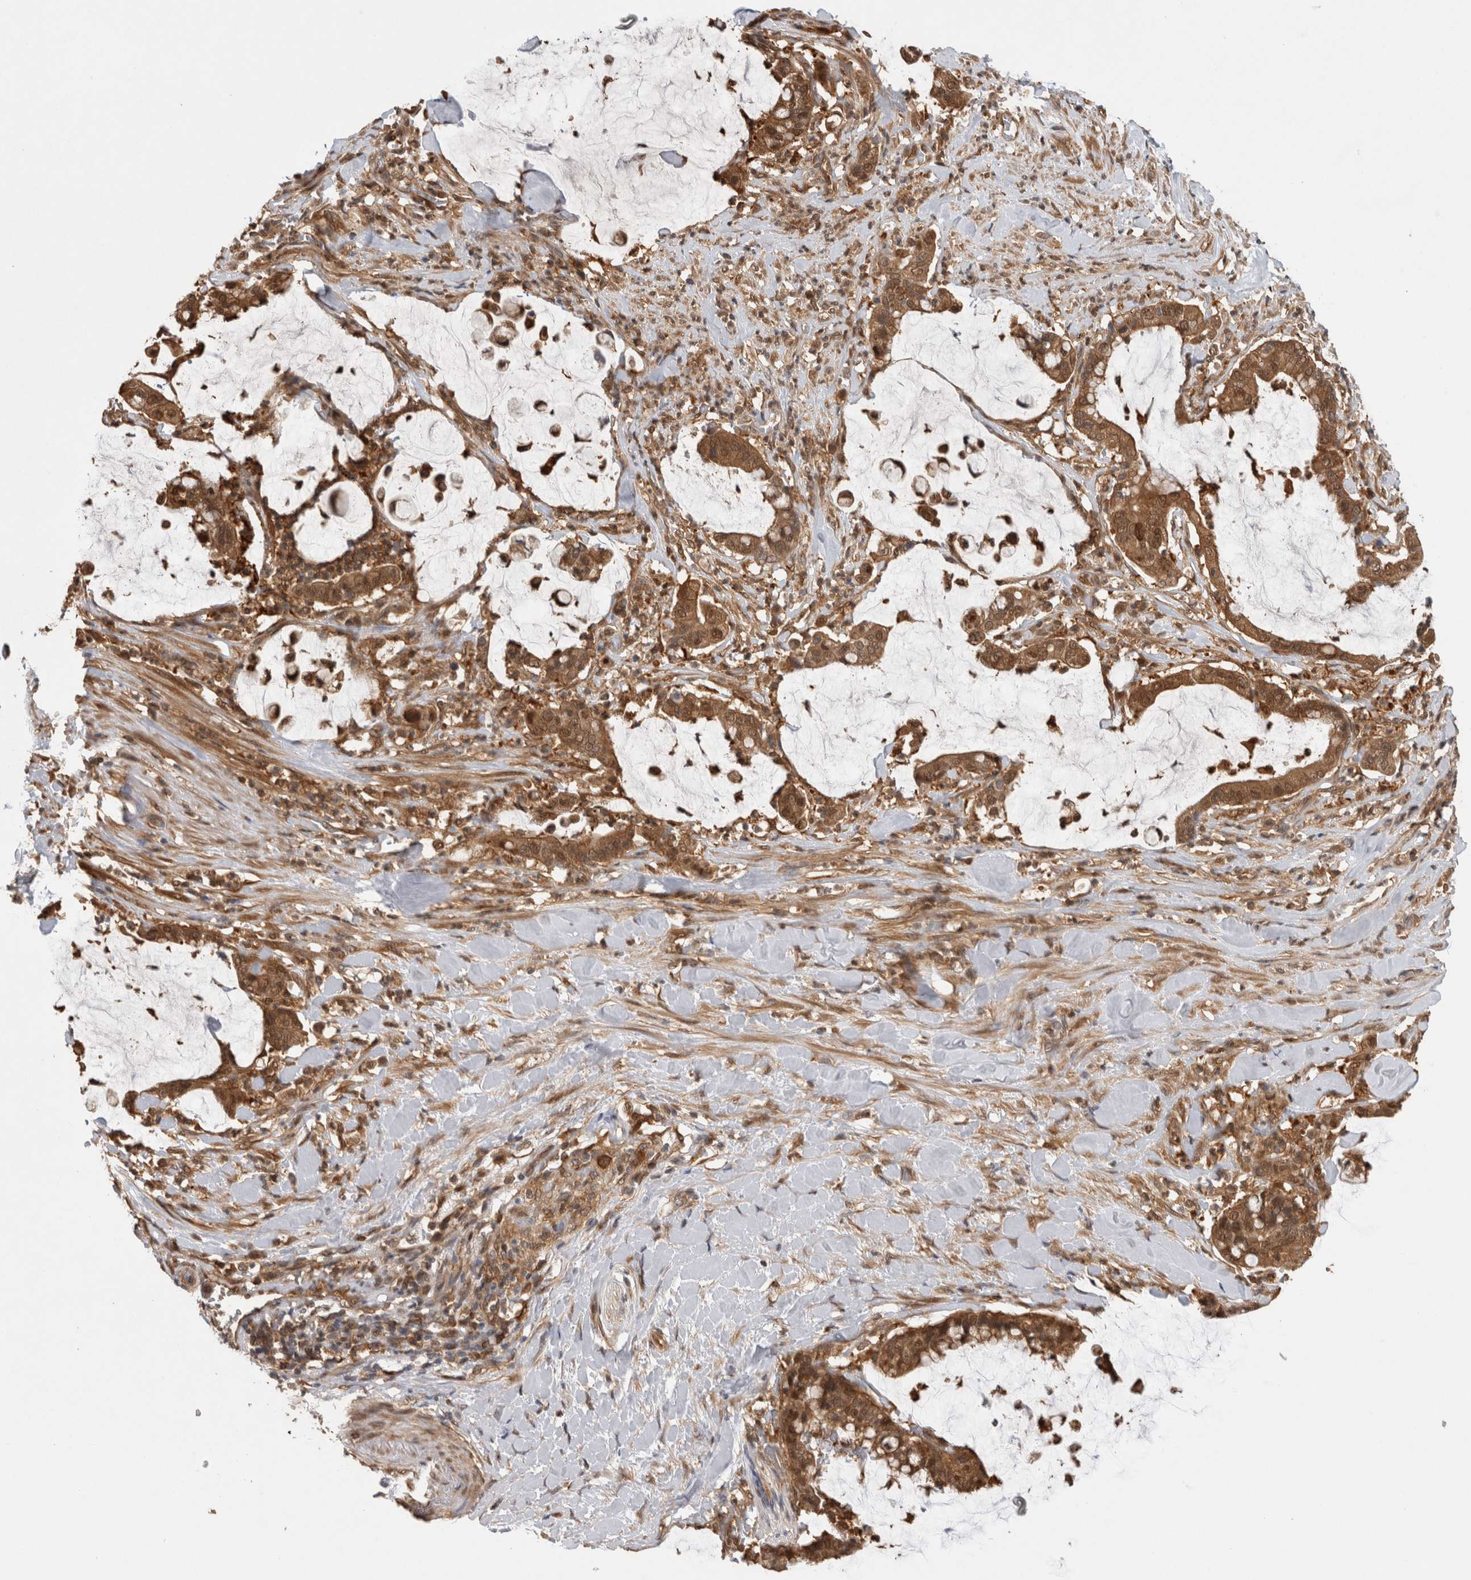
{"staining": {"intensity": "moderate", "quantity": ">75%", "location": "cytoplasmic/membranous,nuclear"}, "tissue": "pancreatic cancer", "cell_type": "Tumor cells", "image_type": "cancer", "snomed": [{"axis": "morphology", "description": "Adenocarcinoma, NOS"}, {"axis": "topography", "description": "Pancreas"}], "caption": "Pancreatic adenocarcinoma stained for a protein (brown) displays moderate cytoplasmic/membranous and nuclear positive positivity in approximately >75% of tumor cells.", "gene": "ASTN2", "patient": {"sex": "male", "age": 41}}